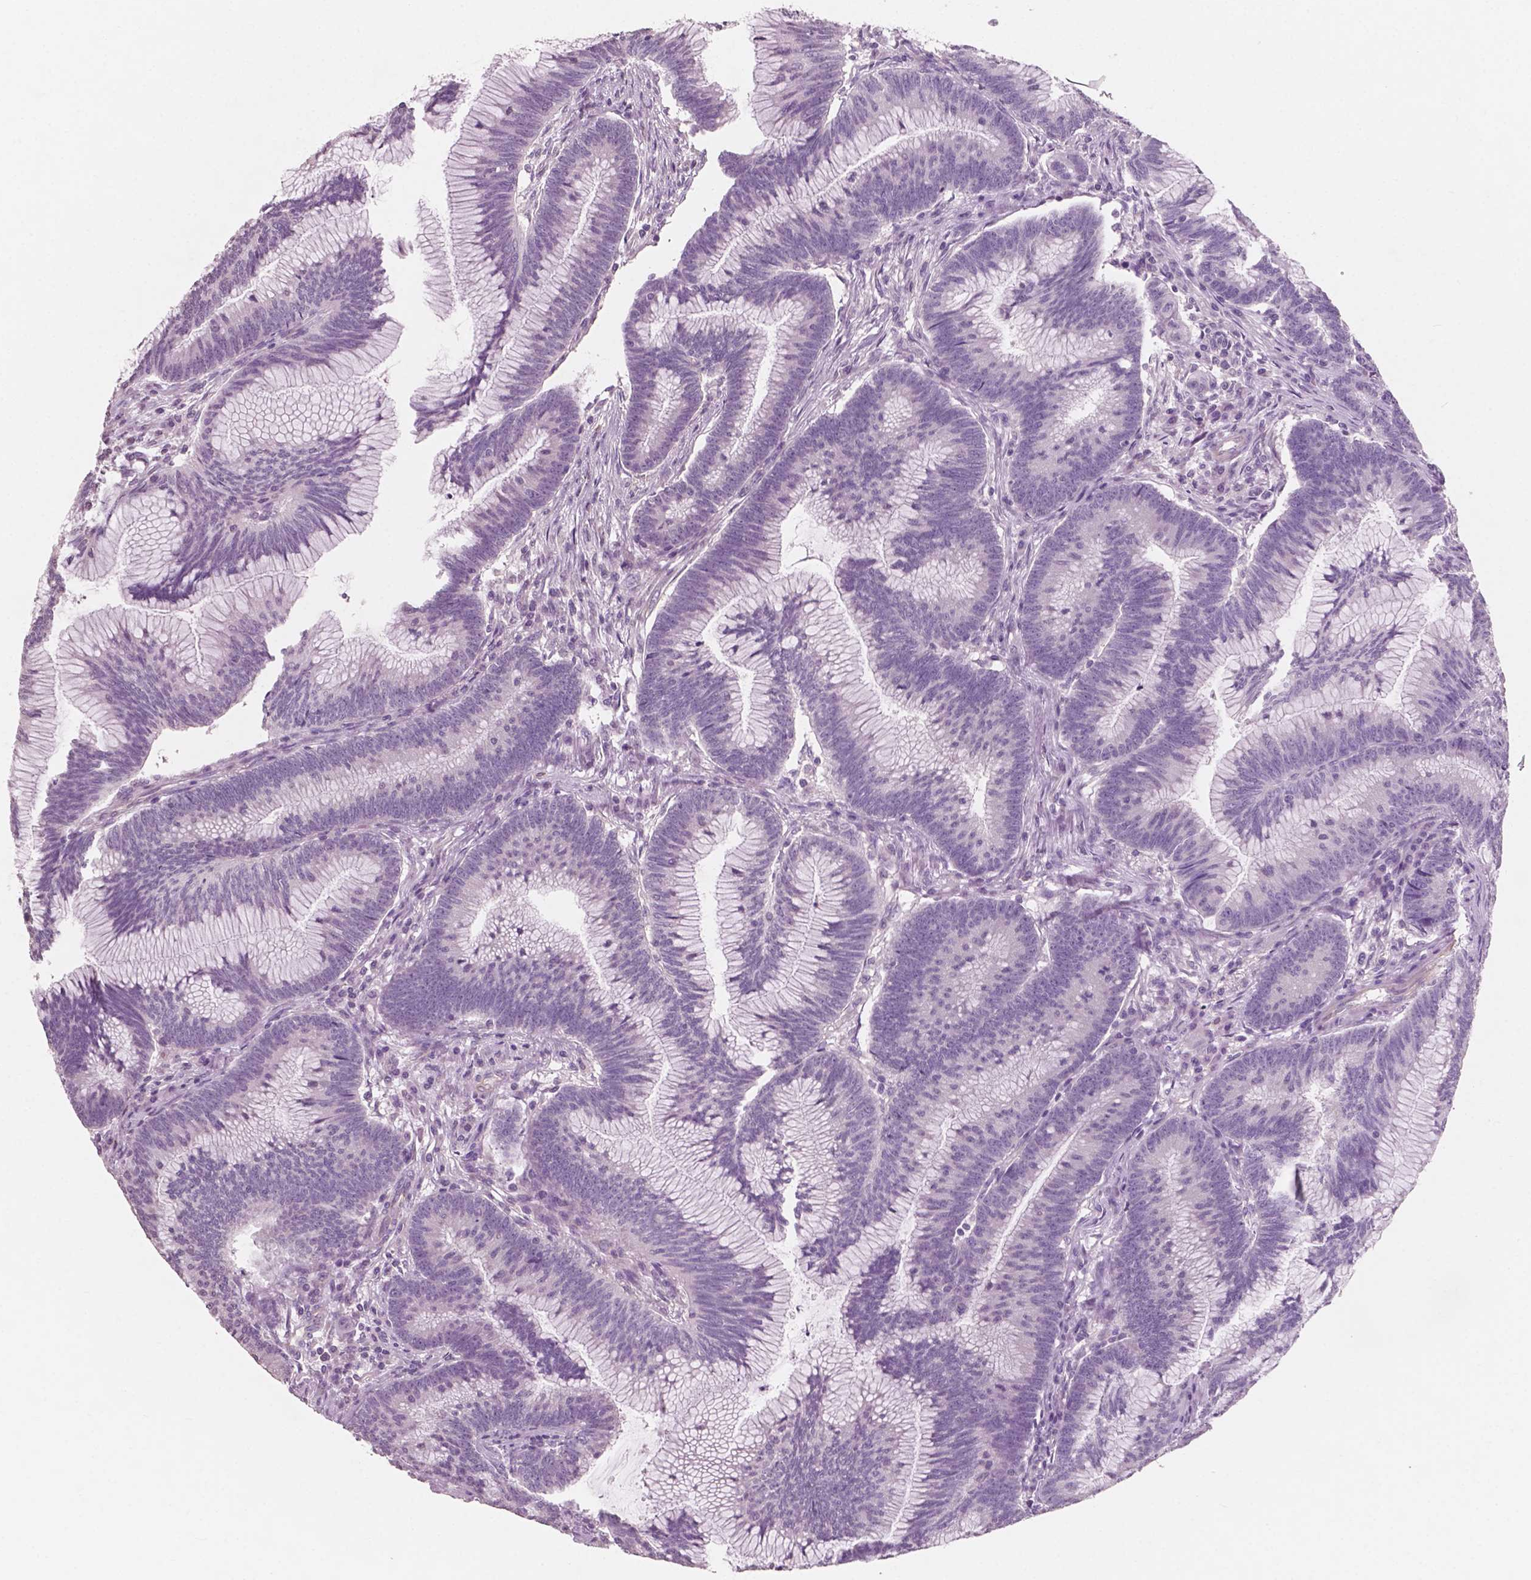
{"staining": {"intensity": "negative", "quantity": "none", "location": "none"}, "tissue": "colorectal cancer", "cell_type": "Tumor cells", "image_type": "cancer", "snomed": [{"axis": "morphology", "description": "Adenocarcinoma, NOS"}, {"axis": "topography", "description": "Colon"}], "caption": "Colorectal cancer stained for a protein using IHC shows no positivity tumor cells.", "gene": "AWAT1", "patient": {"sex": "female", "age": 78}}